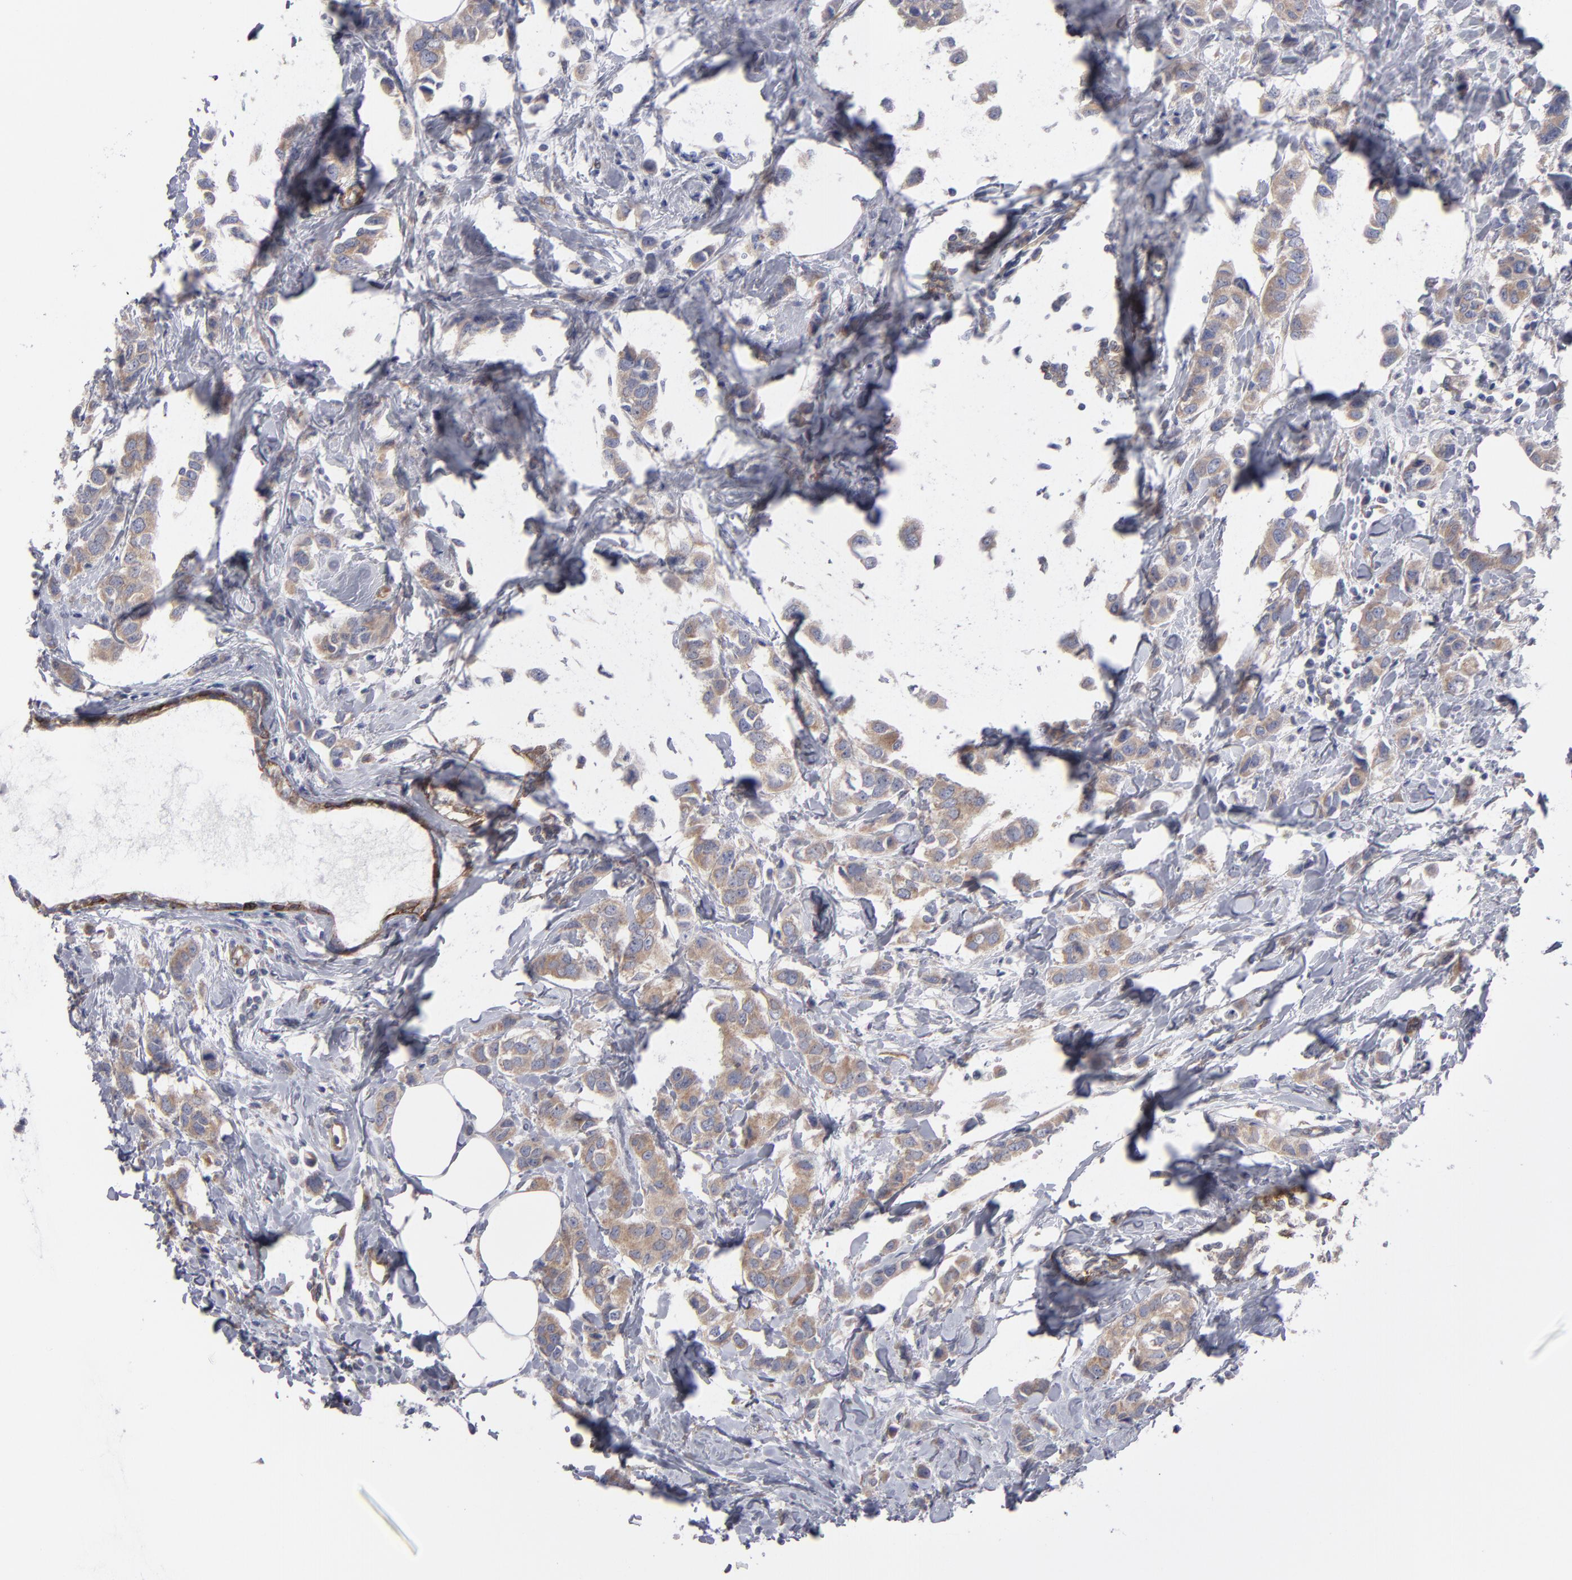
{"staining": {"intensity": "weak", "quantity": ">75%", "location": "cytoplasmic/membranous"}, "tissue": "breast cancer", "cell_type": "Tumor cells", "image_type": "cancer", "snomed": [{"axis": "morphology", "description": "Normal tissue, NOS"}, {"axis": "morphology", "description": "Duct carcinoma"}, {"axis": "topography", "description": "Breast"}], "caption": "A brown stain shows weak cytoplasmic/membranous positivity of a protein in infiltrating ductal carcinoma (breast) tumor cells.", "gene": "SLMAP", "patient": {"sex": "female", "age": 50}}